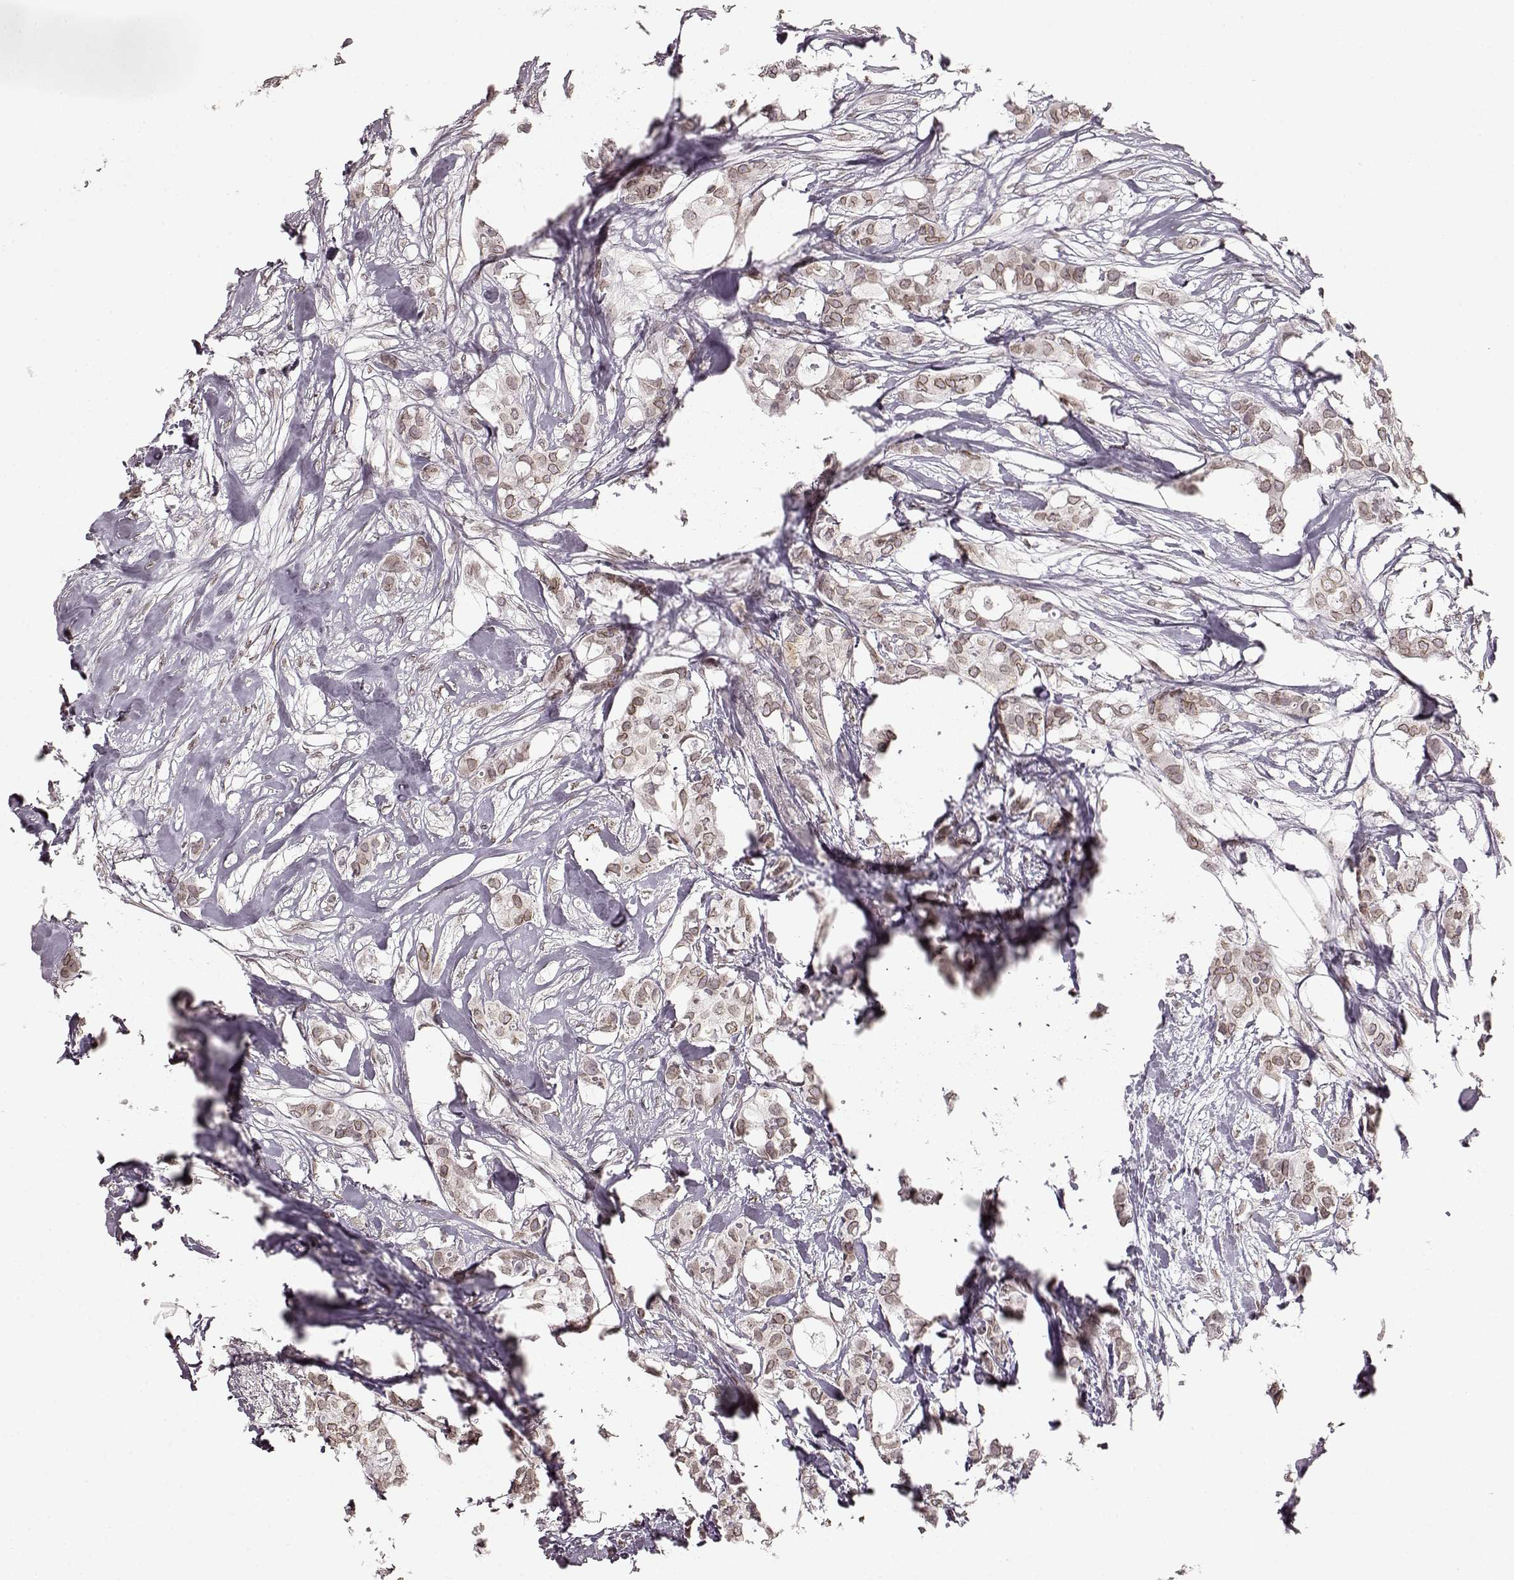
{"staining": {"intensity": "moderate", "quantity": ">75%", "location": "cytoplasmic/membranous,nuclear"}, "tissue": "breast cancer", "cell_type": "Tumor cells", "image_type": "cancer", "snomed": [{"axis": "morphology", "description": "Duct carcinoma"}, {"axis": "topography", "description": "Breast"}], "caption": "Tumor cells reveal moderate cytoplasmic/membranous and nuclear expression in about >75% of cells in infiltrating ductal carcinoma (breast). The staining was performed using DAB, with brown indicating positive protein expression. Nuclei are stained blue with hematoxylin.", "gene": "DCAF12", "patient": {"sex": "female", "age": 62}}